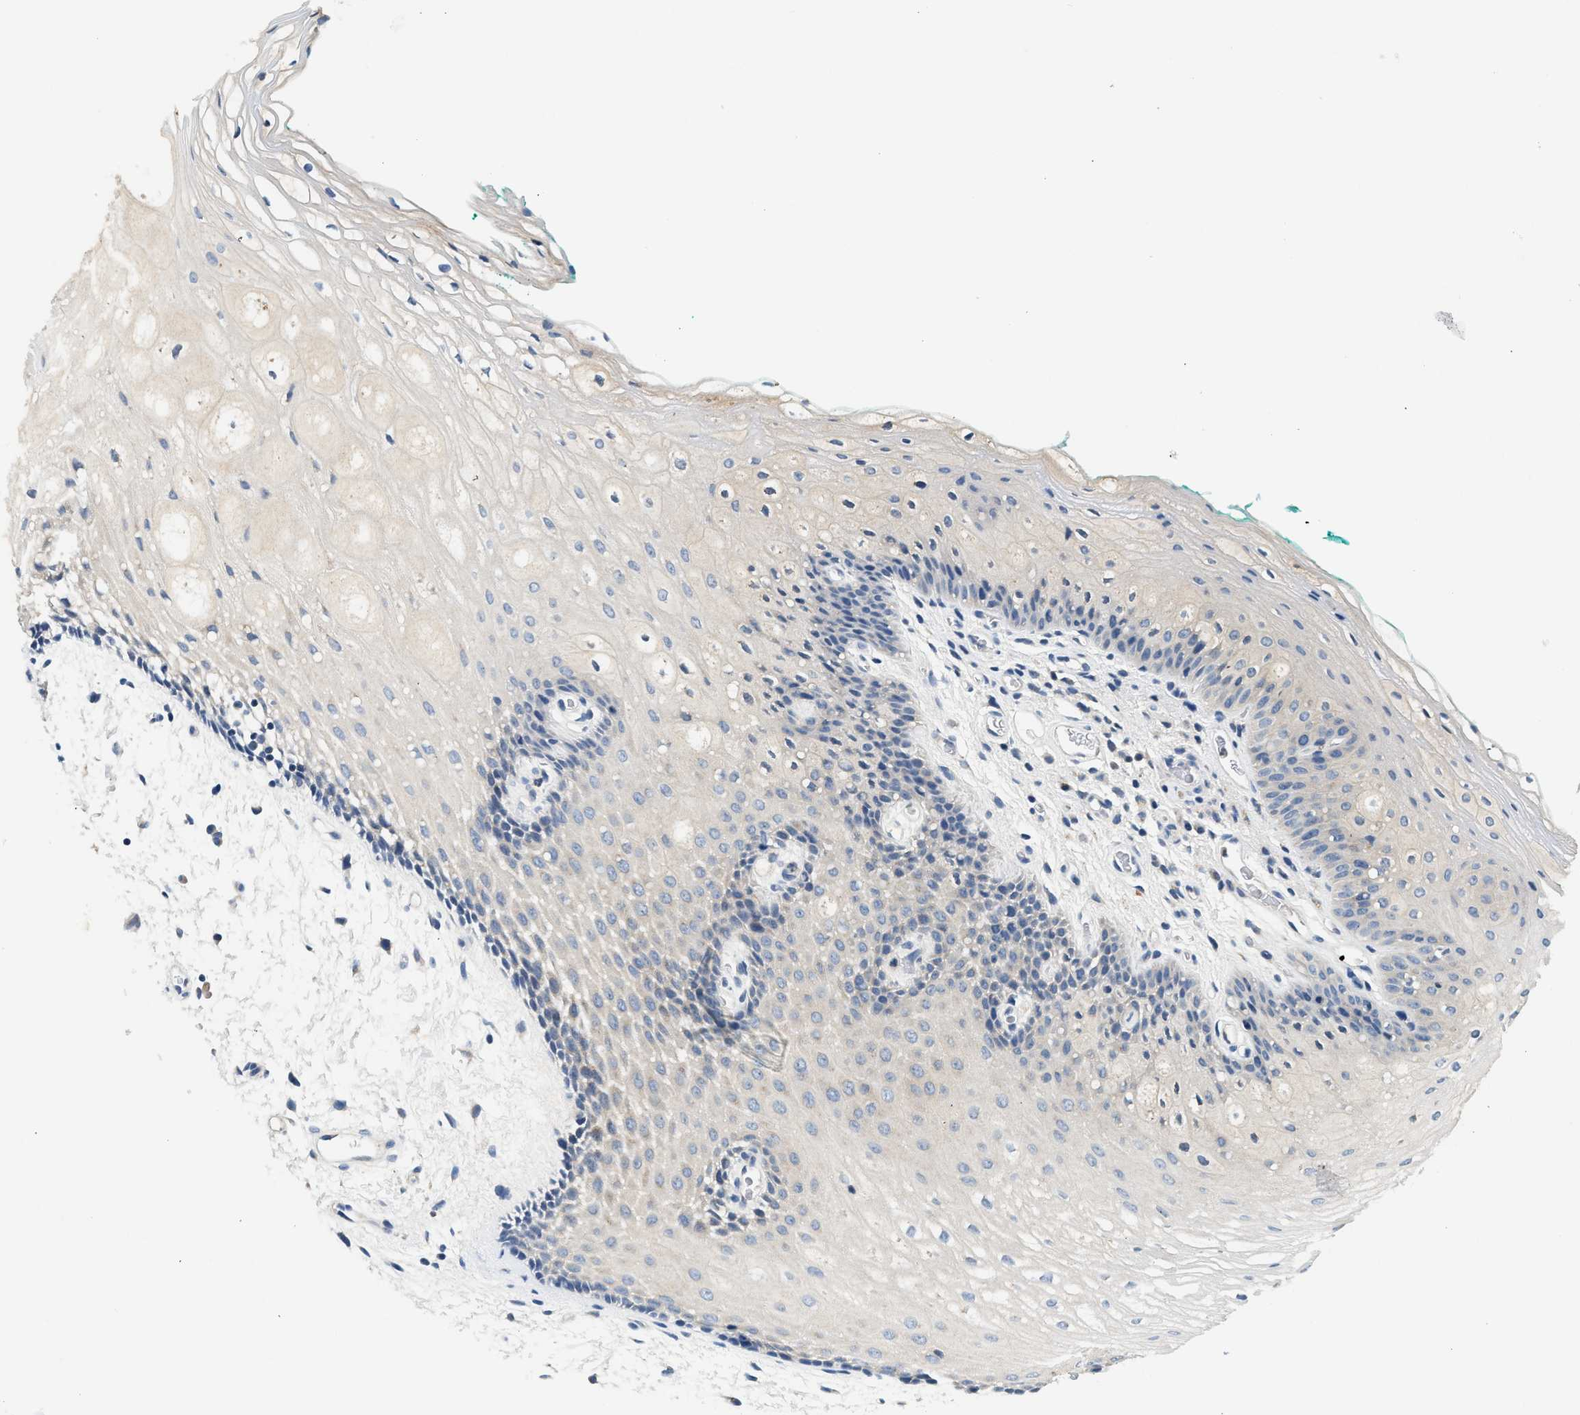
{"staining": {"intensity": "weak", "quantity": "25%-75%", "location": "cytoplasmic/membranous"}, "tissue": "oral mucosa", "cell_type": "Squamous epithelial cells", "image_type": "normal", "snomed": [{"axis": "morphology", "description": "Normal tissue, NOS"}, {"axis": "topography", "description": "Skeletal muscle"}, {"axis": "topography", "description": "Oral tissue"}, {"axis": "topography", "description": "Peripheral nerve tissue"}], "caption": "Immunohistochemical staining of normal oral mucosa exhibits 25%-75% levels of weak cytoplasmic/membranous protein expression in about 25%-75% of squamous epithelial cells.", "gene": "SLC35E1", "patient": {"sex": "female", "age": 84}}